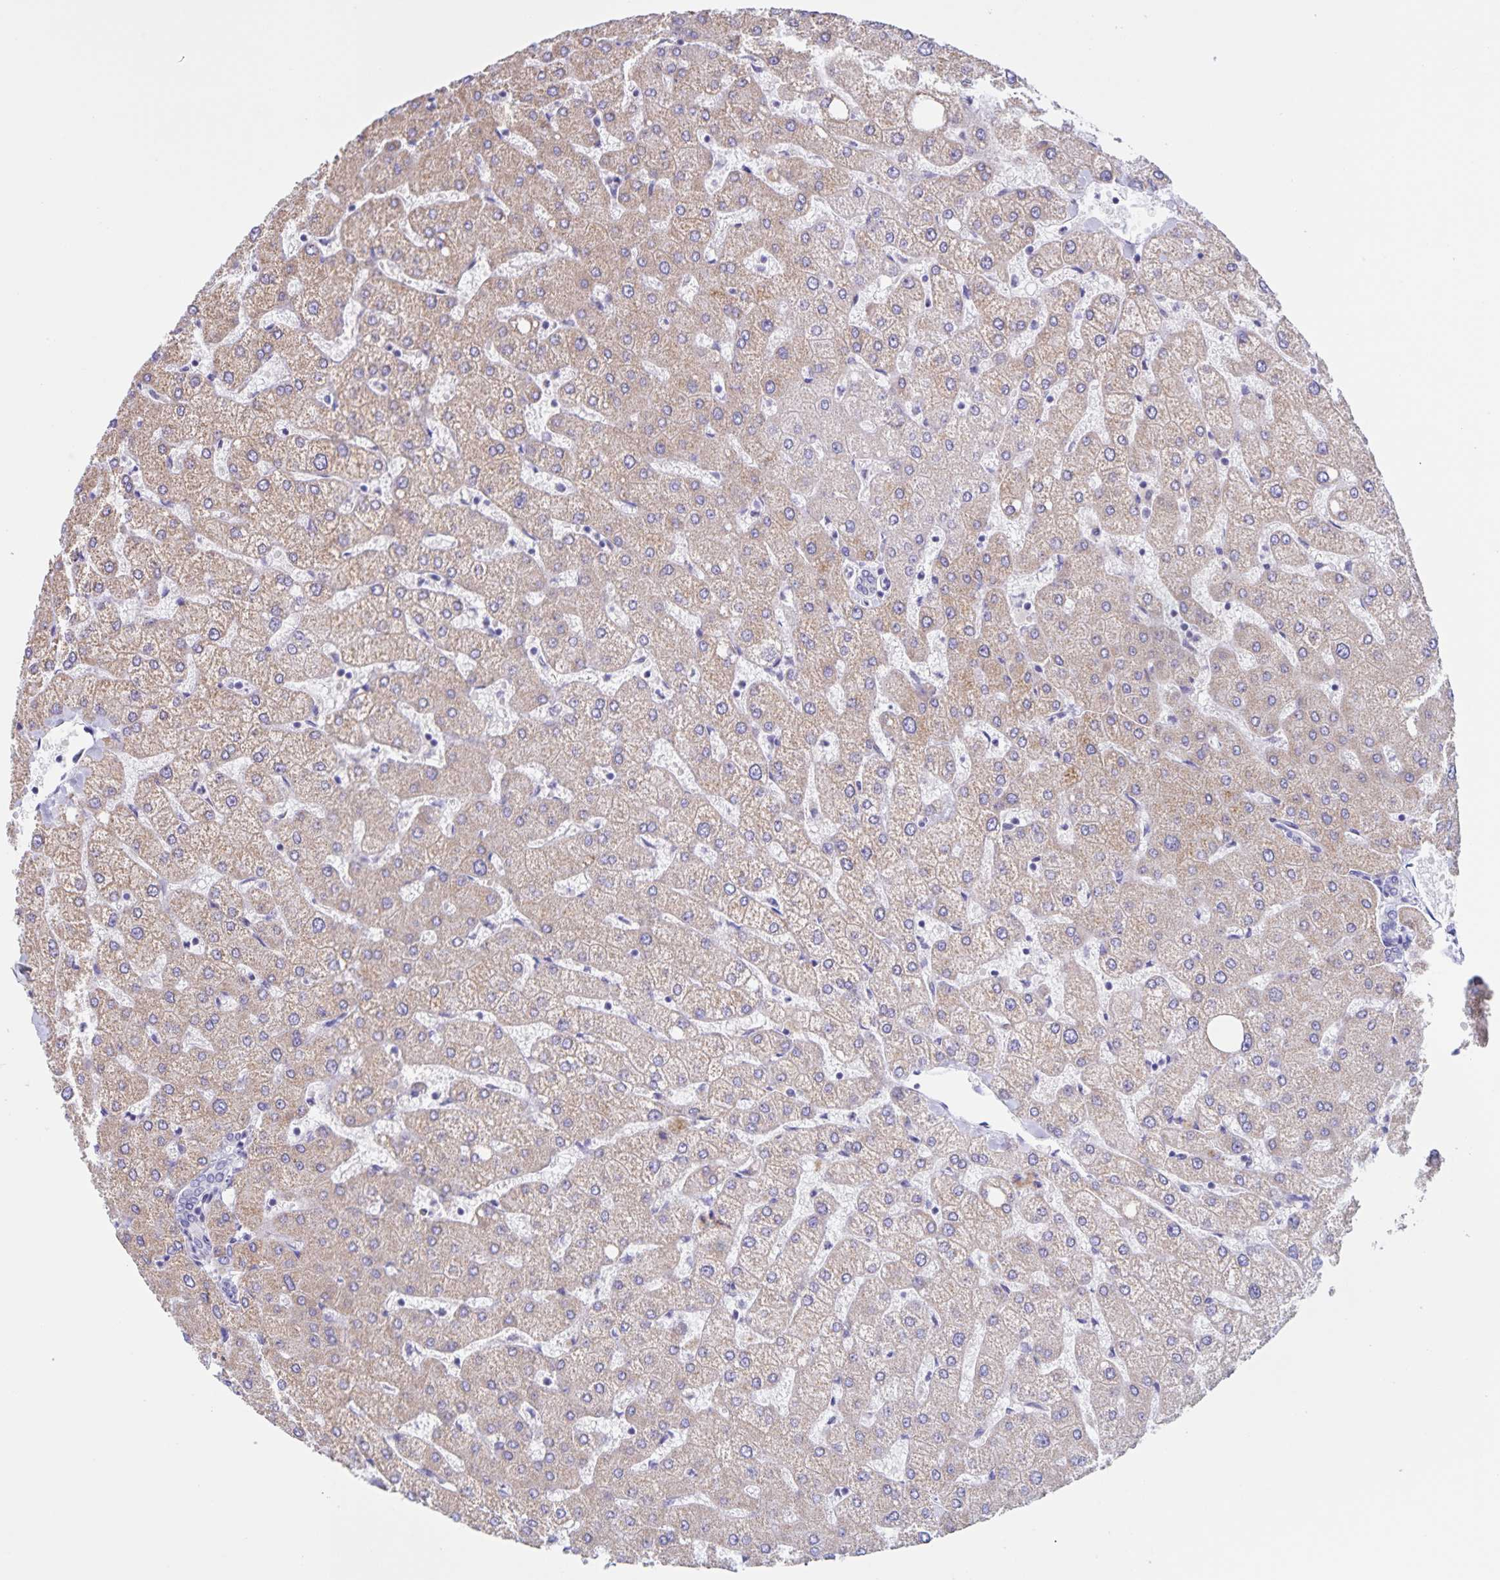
{"staining": {"intensity": "negative", "quantity": "none", "location": "none"}, "tissue": "liver", "cell_type": "Cholangiocytes", "image_type": "normal", "snomed": [{"axis": "morphology", "description": "Normal tissue, NOS"}, {"axis": "topography", "description": "Liver"}], "caption": "IHC micrograph of benign liver stained for a protein (brown), which exhibits no positivity in cholangiocytes.", "gene": "DMGDH", "patient": {"sex": "female", "age": 54}}